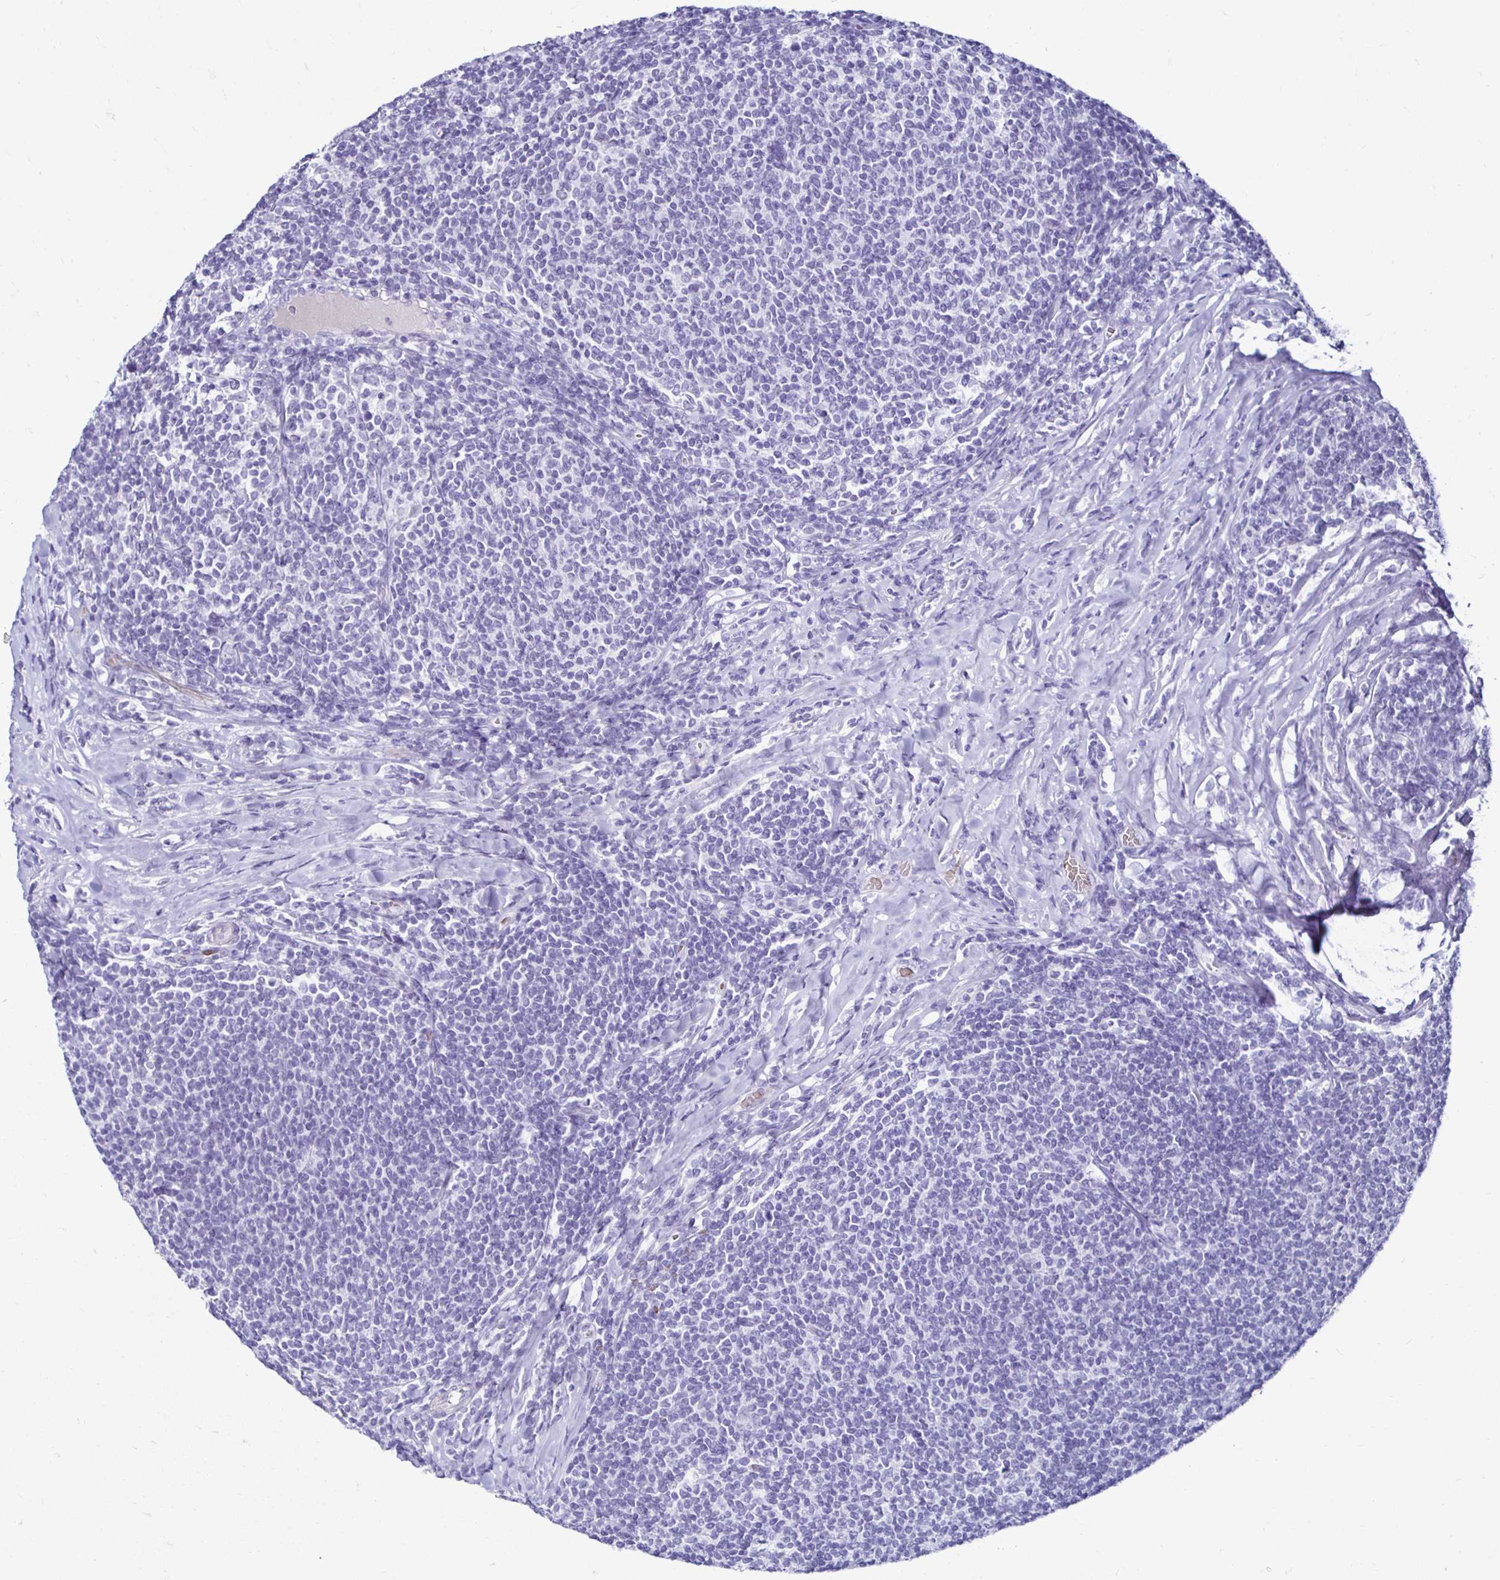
{"staining": {"intensity": "negative", "quantity": "none", "location": "none"}, "tissue": "lymphoma", "cell_type": "Tumor cells", "image_type": "cancer", "snomed": [{"axis": "morphology", "description": "Malignant lymphoma, non-Hodgkin's type, Low grade"}, {"axis": "topography", "description": "Lymph node"}], "caption": "Tumor cells are negative for brown protein staining in low-grade malignant lymphoma, non-Hodgkin's type.", "gene": "RHBDL3", "patient": {"sex": "male", "age": 52}}